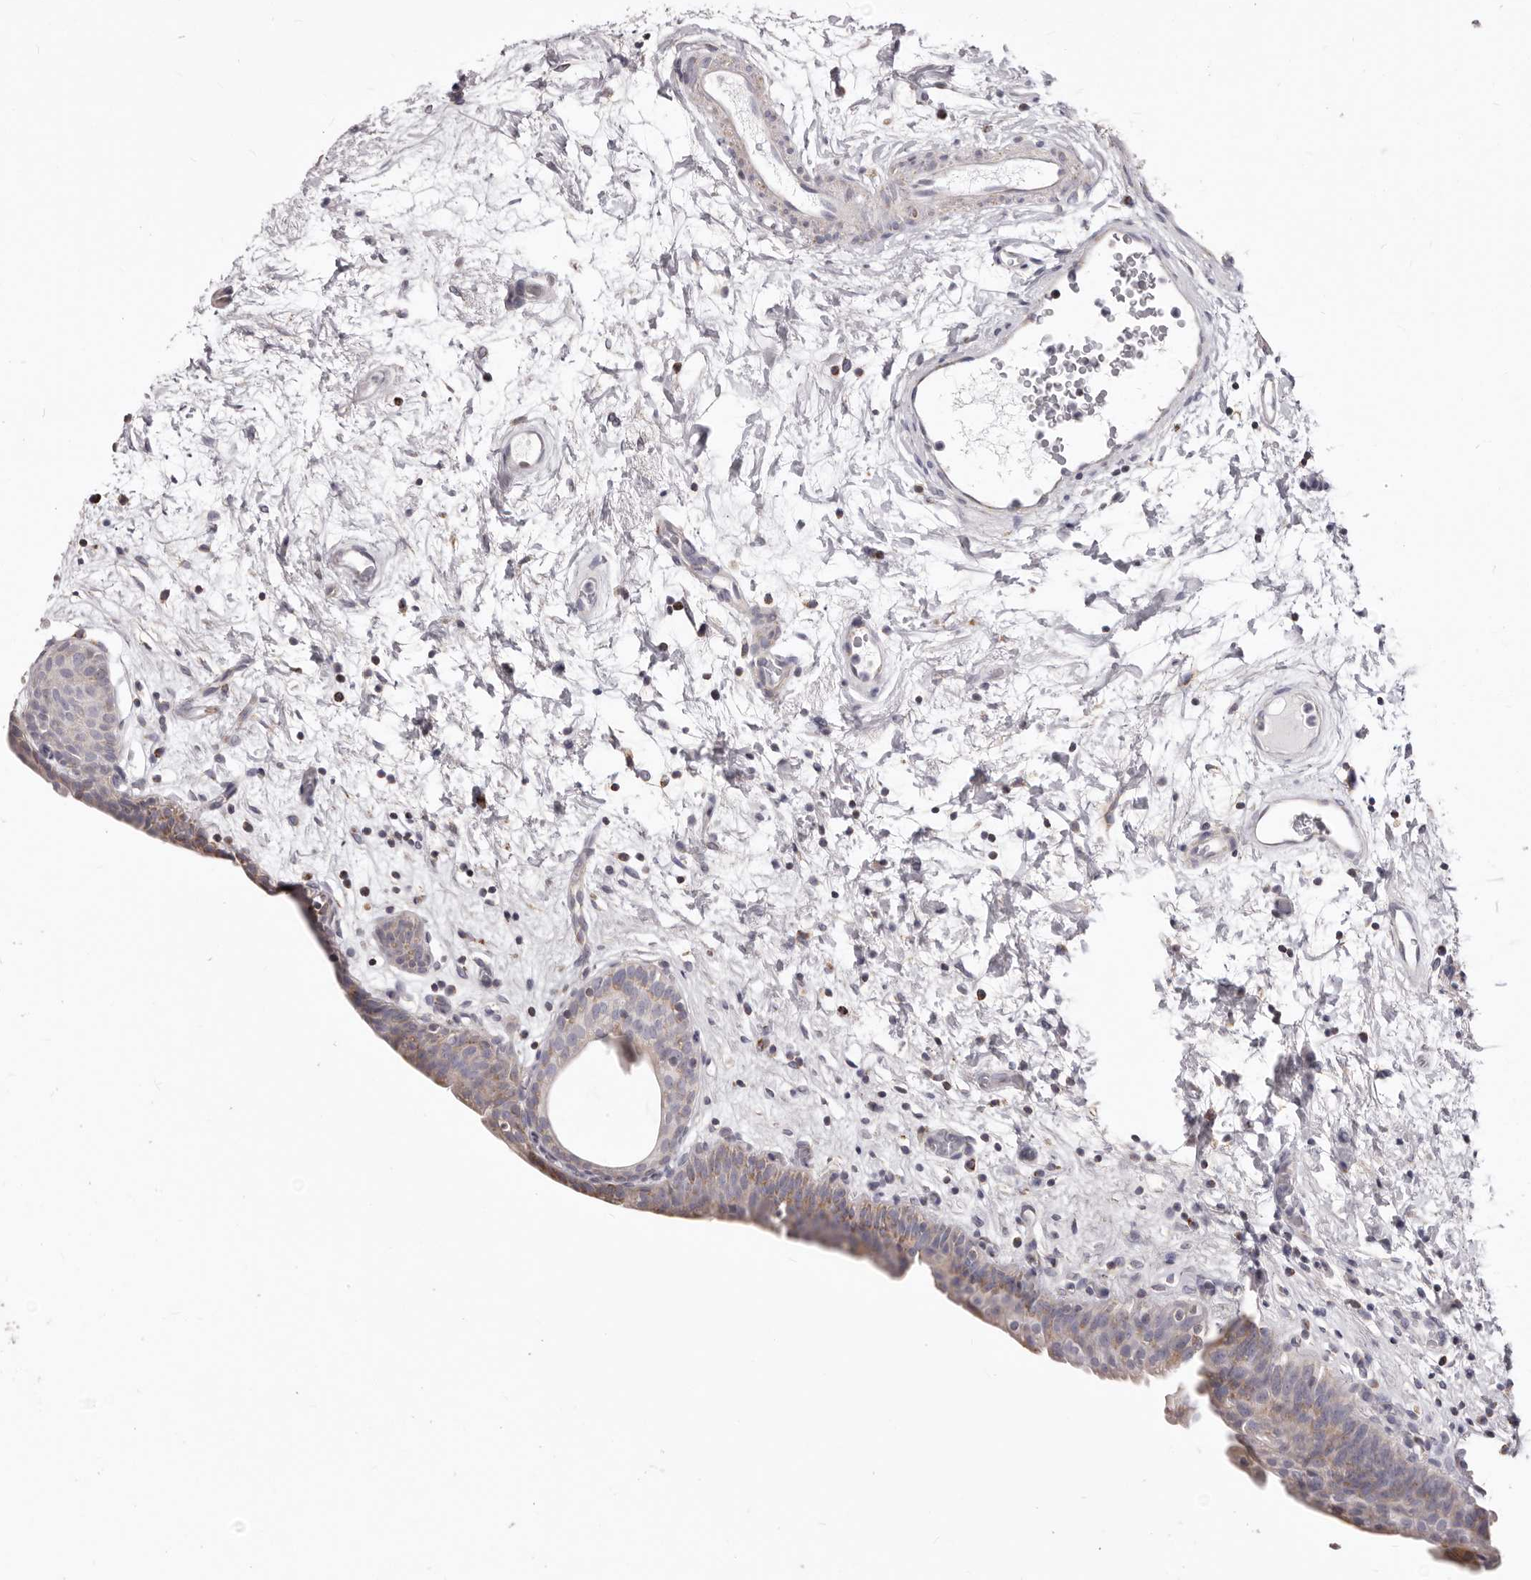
{"staining": {"intensity": "moderate", "quantity": "<25%", "location": "cytoplasmic/membranous"}, "tissue": "urinary bladder", "cell_type": "Urothelial cells", "image_type": "normal", "snomed": [{"axis": "morphology", "description": "Normal tissue, NOS"}, {"axis": "topography", "description": "Urinary bladder"}], "caption": "An immunohistochemistry (IHC) image of unremarkable tissue is shown. Protein staining in brown labels moderate cytoplasmic/membranous positivity in urinary bladder within urothelial cells. (DAB (3,3'-diaminobenzidine) = brown stain, brightfield microscopy at high magnification).", "gene": "PRMT2", "patient": {"sex": "male", "age": 83}}